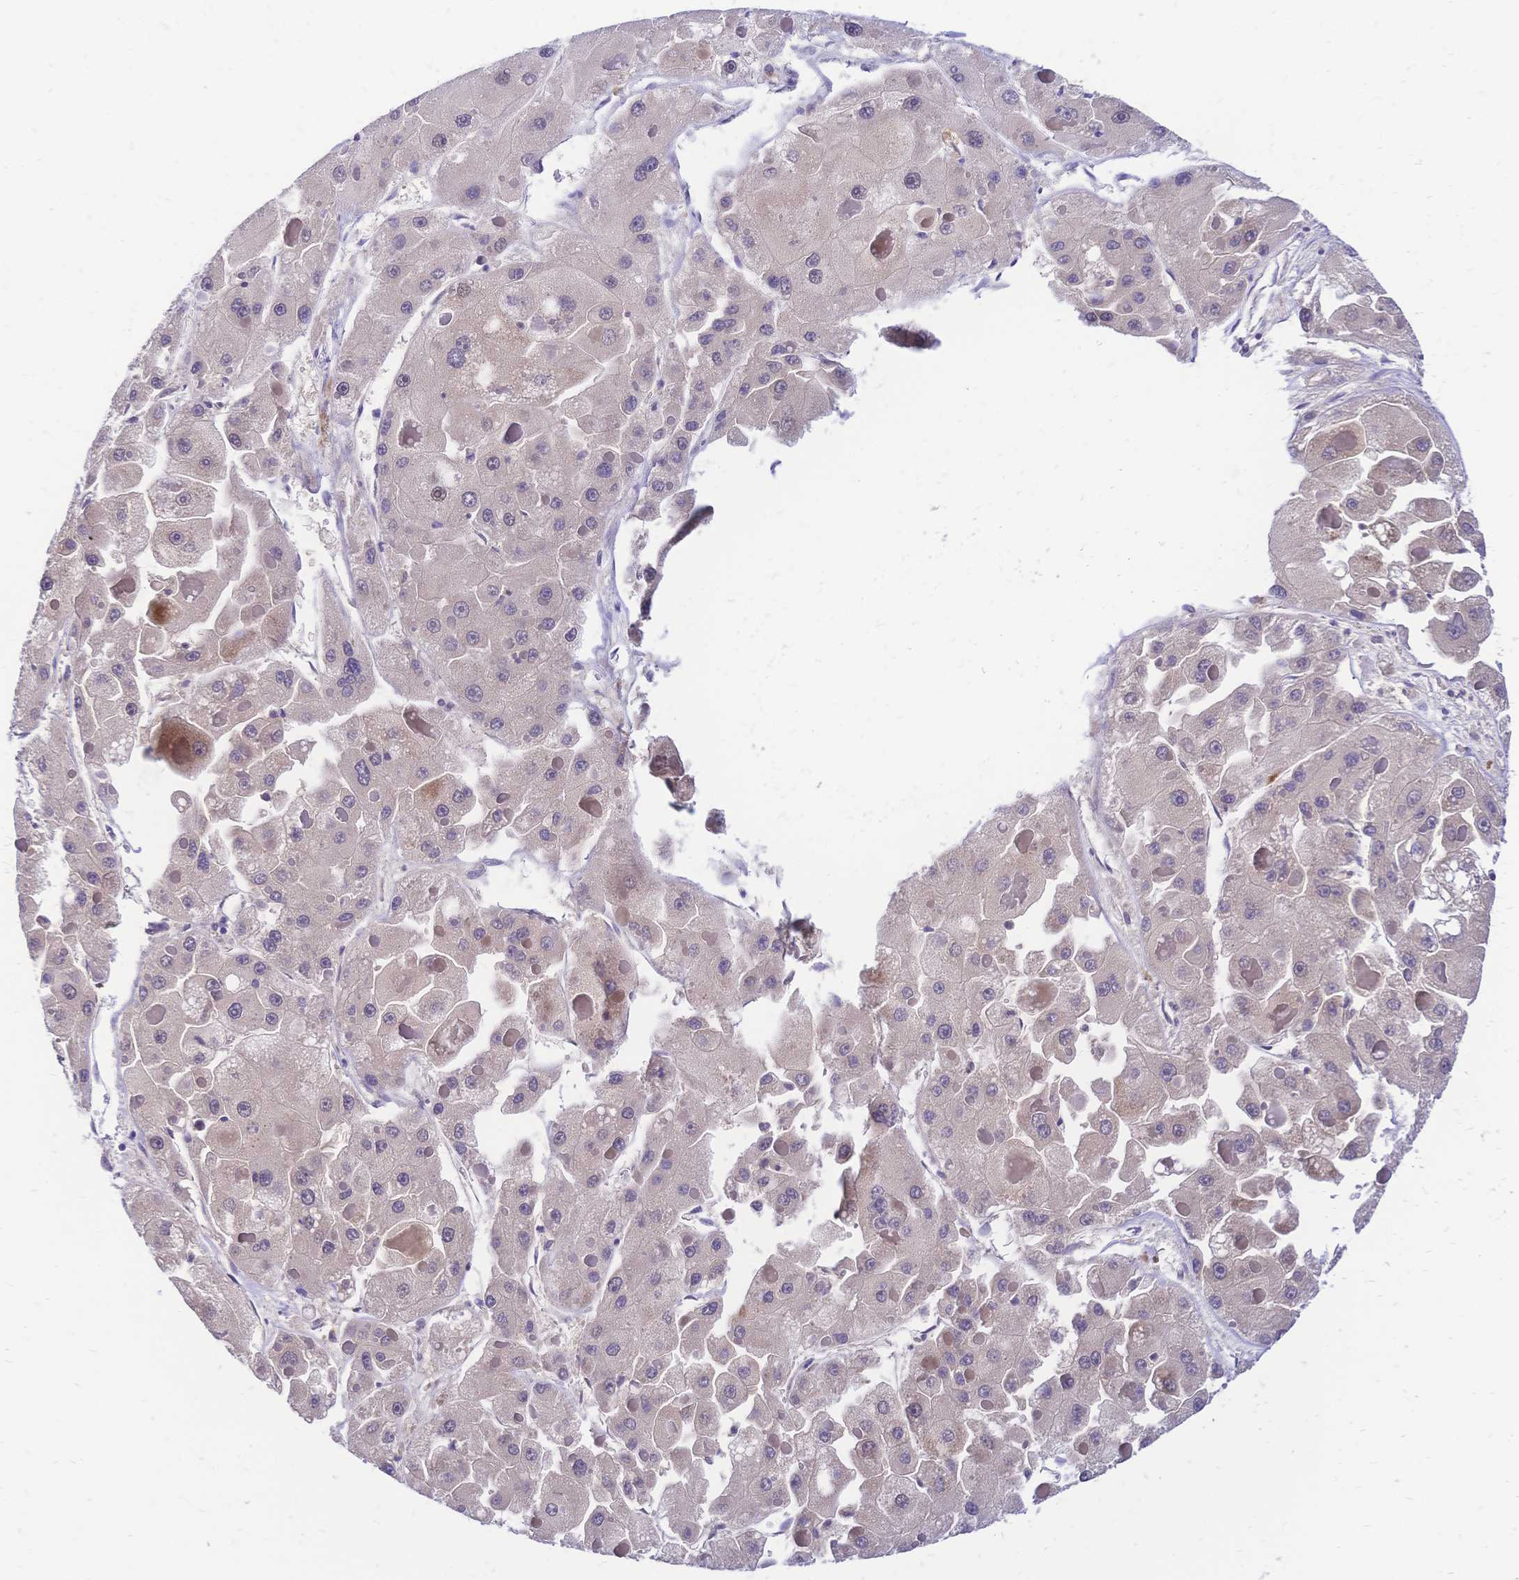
{"staining": {"intensity": "negative", "quantity": "none", "location": "none"}, "tissue": "liver cancer", "cell_type": "Tumor cells", "image_type": "cancer", "snomed": [{"axis": "morphology", "description": "Carcinoma, Hepatocellular, NOS"}, {"axis": "topography", "description": "Liver"}], "caption": "Immunohistochemistry of liver hepatocellular carcinoma shows no positivity in tumor cells.", "gene": "GRB7", "patient": {"sex": "female", "age": 73}}